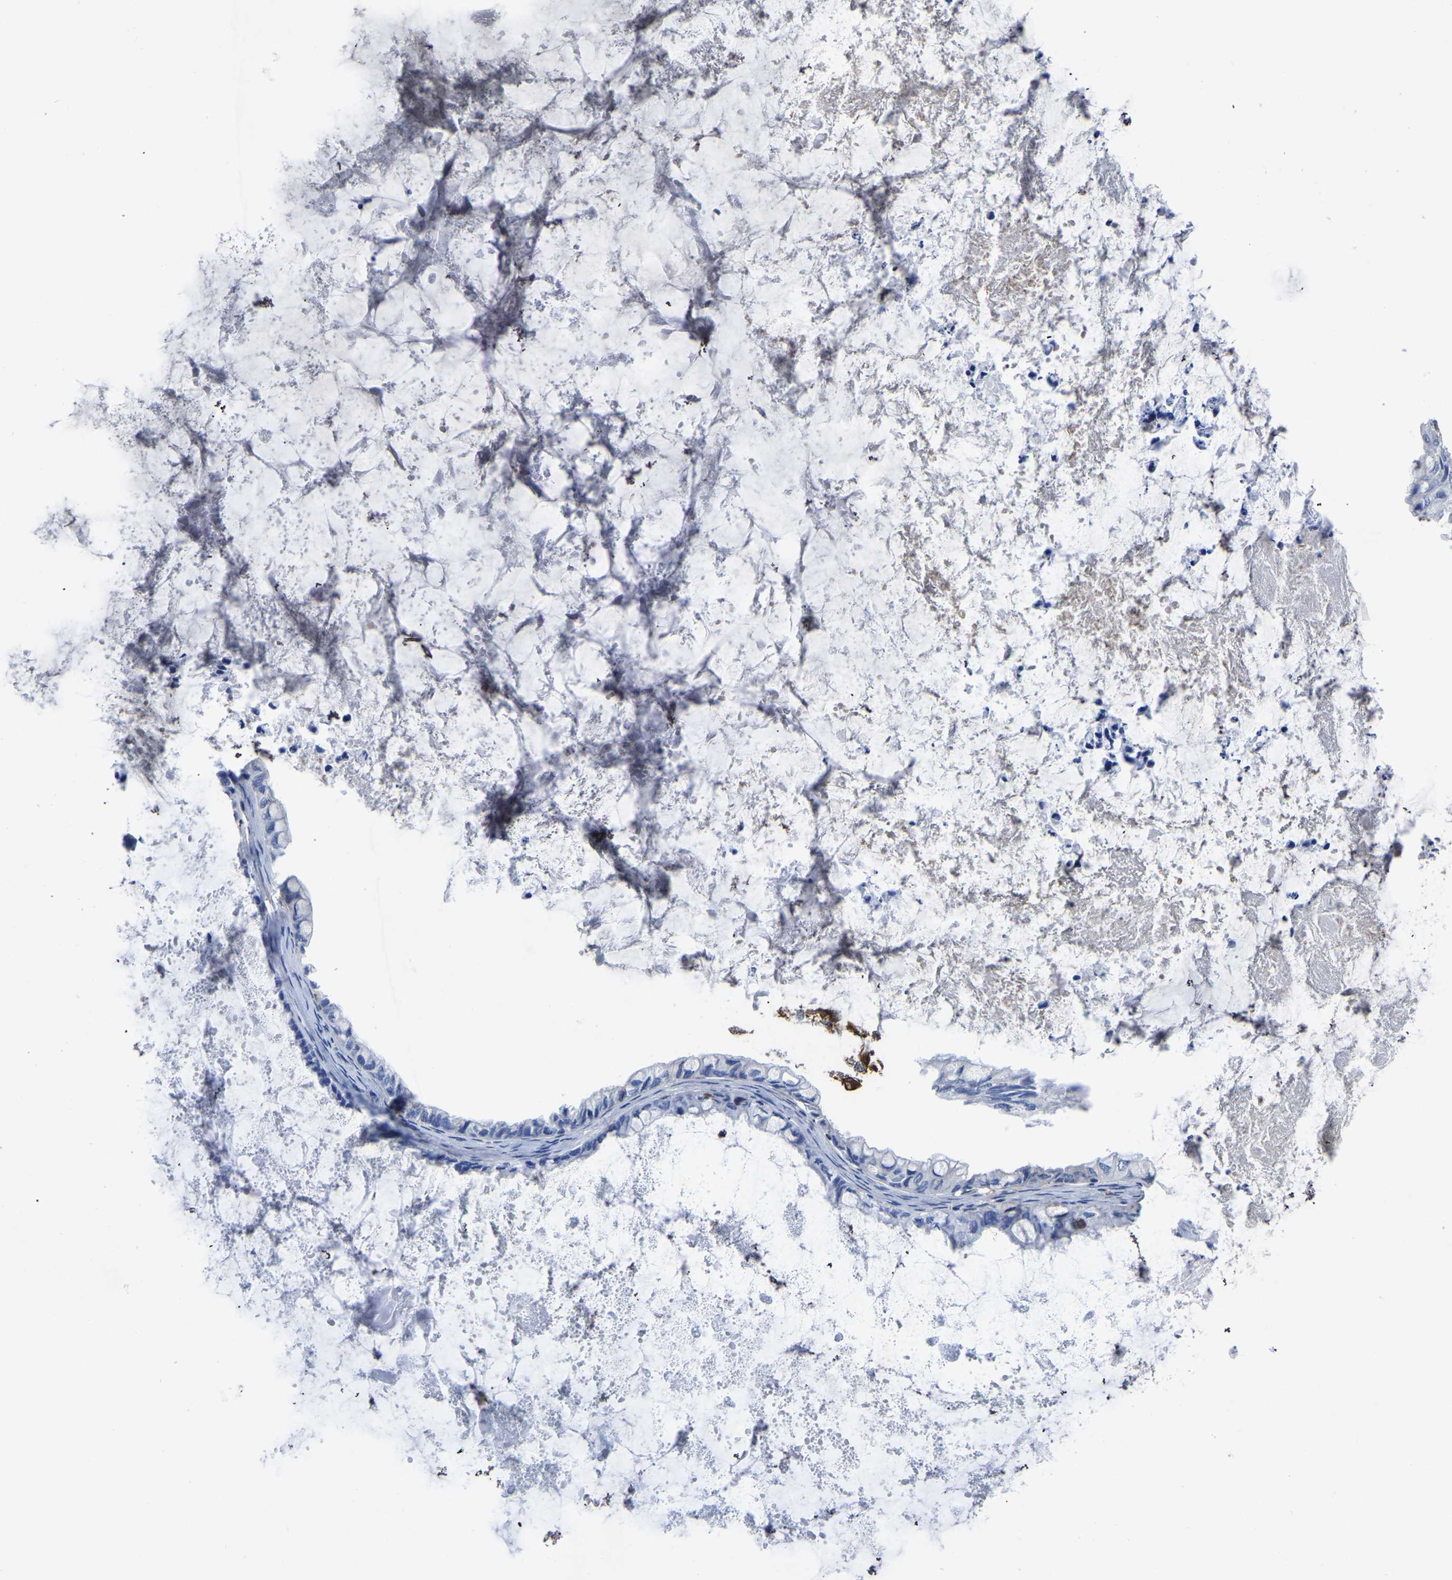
{"staining": {"intensity": "negative", "quantity": "none", "location": "none"}, "tissue": "ovarian cancer", "cell_type": "Tumor cells", "image_type": "cancer", "snomed": [{"axis": "morphology", "description": "Cystadenocarcinoma, mucinous, NOS"}, {"axis": "topography", "description": "Ovary"}], "caption": "High magnification brightfield microscopy of mucinous cystadenocarcinoma (ovarian) stained with DAB (brown) and counterstained with hematoxylin (blue): tumor cells show no significant expression.", "gene": "ATG2B", "patient": {"sex": "female", "age": 80}}